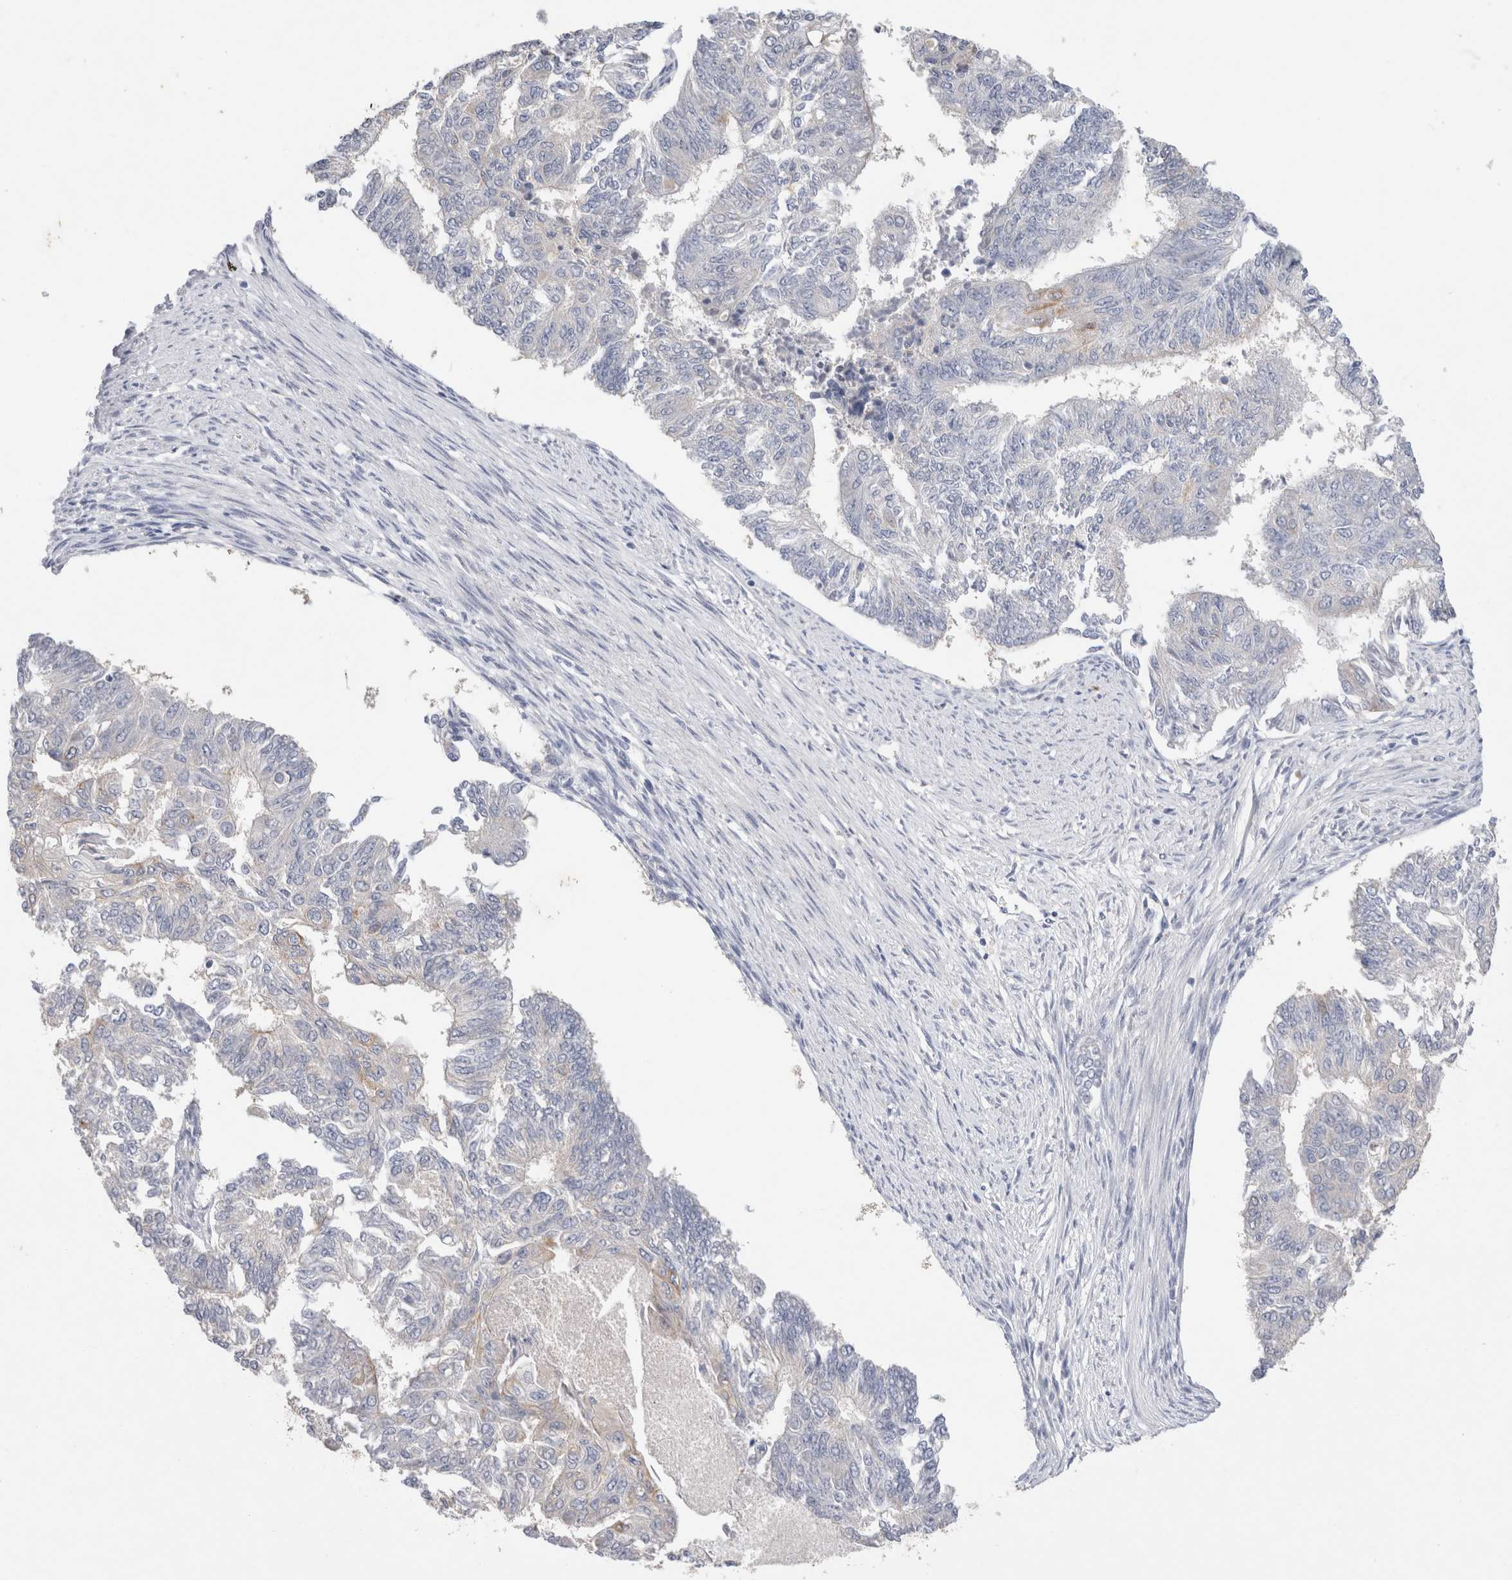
{"staining": {"intensity": "negative", "quantity": "none", "location": "none"}, "tissue": "endometrial cancer", "cell_type": "Tumor cells", "image_type": "cancer", "snomed": [{"axis": "morphology", "description": "Adenocarcinoma, NOS"}, {"axis": "topography", "description": "Endometrium"}], "caption": "A histopathology image of human endometrial cancer (adenocarcinoma) is negative for staining in tumor cells.", "gene": "GAS1", "patient": {"sex": "female", "age": 32}}